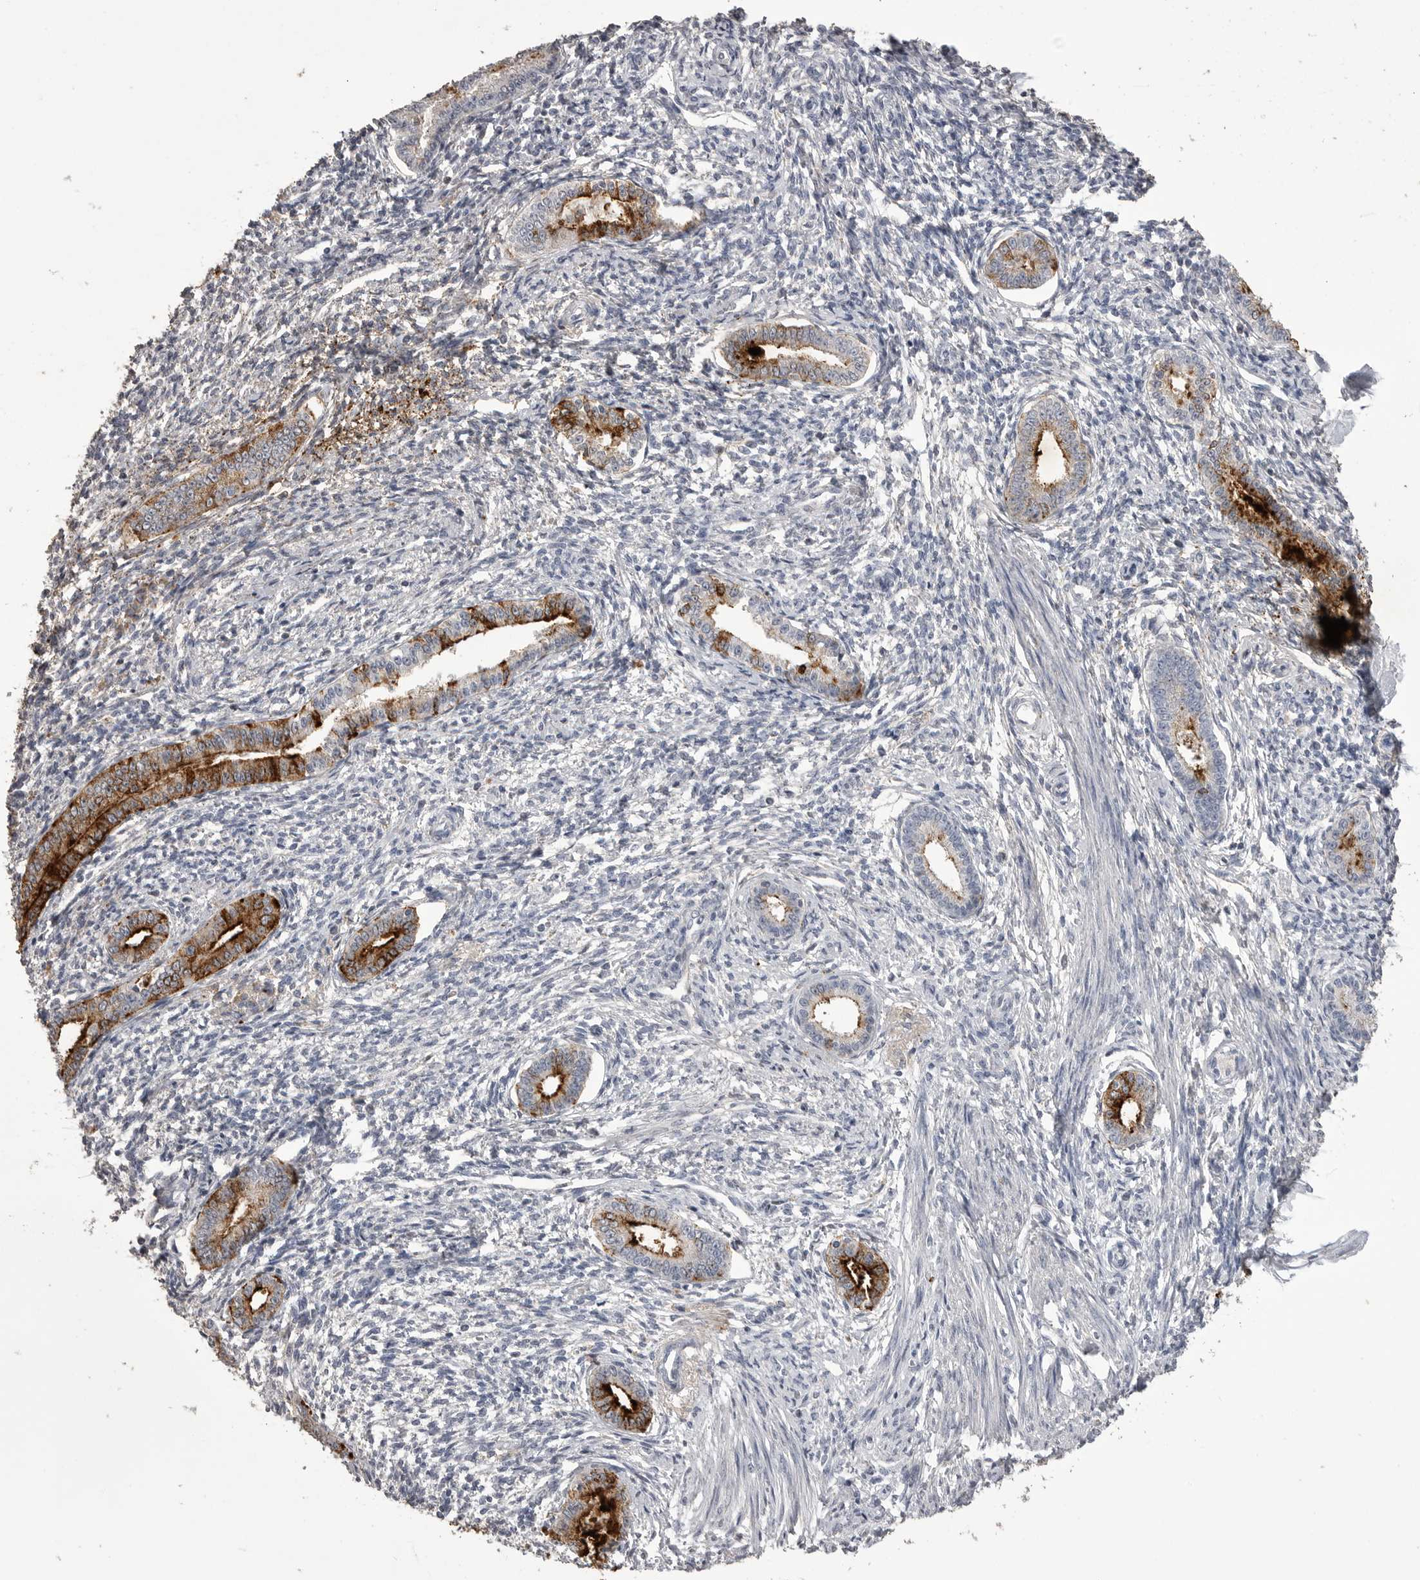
{"staining": {"intensity": "negative", "quantity": "none", "location": "none"}, "tissue": "endometrium", "cell_type": "Cells in endometrial stroma", "image_type": "normal", "snomed": [{"axis": "morphology", "description": "Normal tissue, NOS"}, {"axis": "topography", "description": "Endometrium"}], "caption": "High power microscopy micrograph of an immunohistochemistry (IHC) image of normal endometrium, revealing no significant positivity in cells in endometrial stroma.", "gene": "MMP7", "patient": {"sex": "female", "age": 56}}